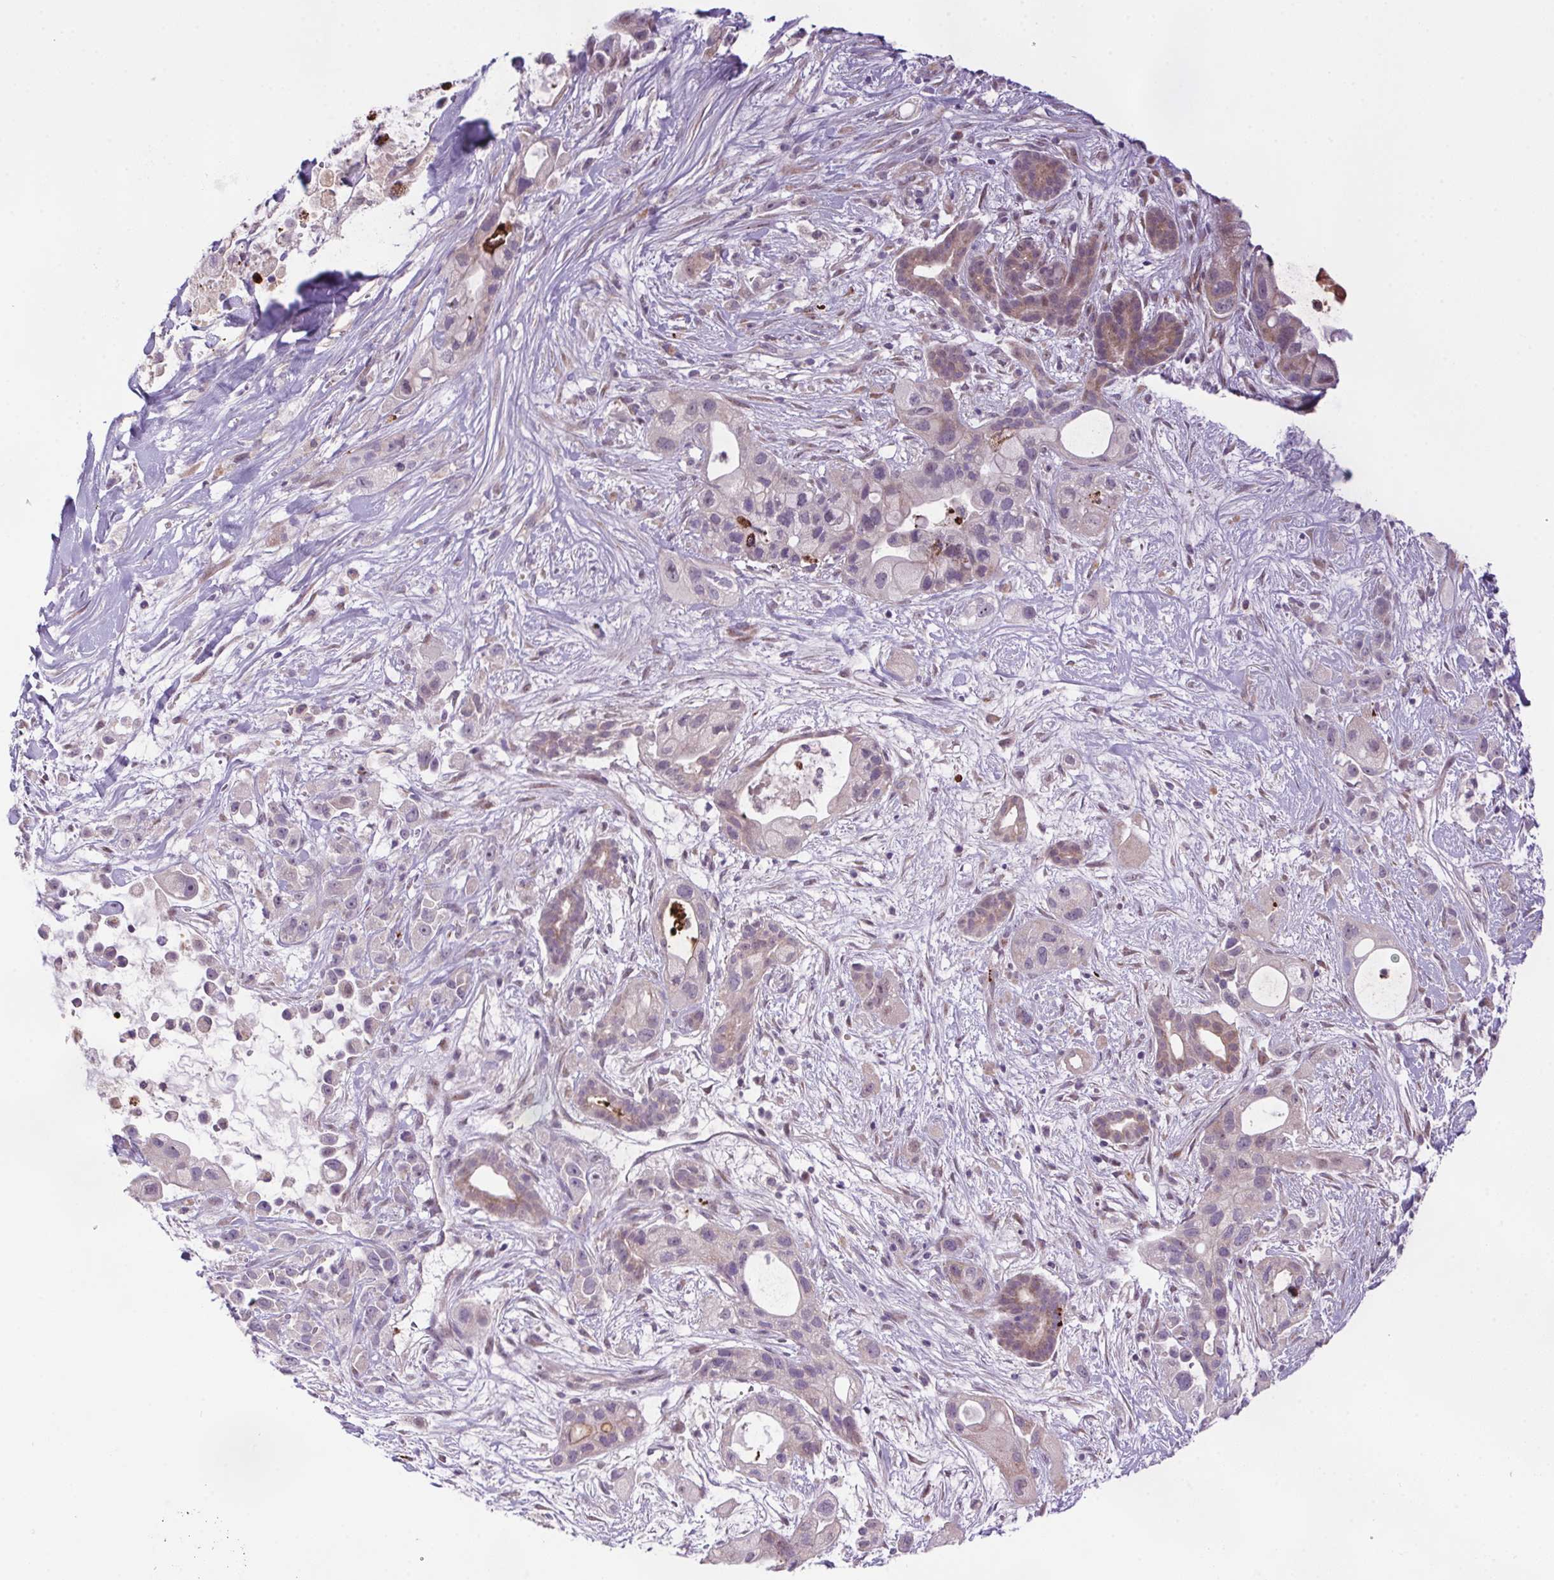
{"staining": {"intensity": "weak", "quantity": "<25%", "location": "cytoplasmic/membranous"}, "tissue": "pancreatic cancer", "cell_type": "Tumor cells", "image_type": "cancer", "snomed": [{"axis": "morphology", "description": "Adenocarcinoma, NOS"}, {"axis": "topography", "description": "Pancreas"}], "caption": "Histopathology image shows no protein staining in tumor cells of adenocarcinoma (pancreatic) tissue.", "gene": "LRRTM1", "patient": {"sex": "male", "age": 44}}